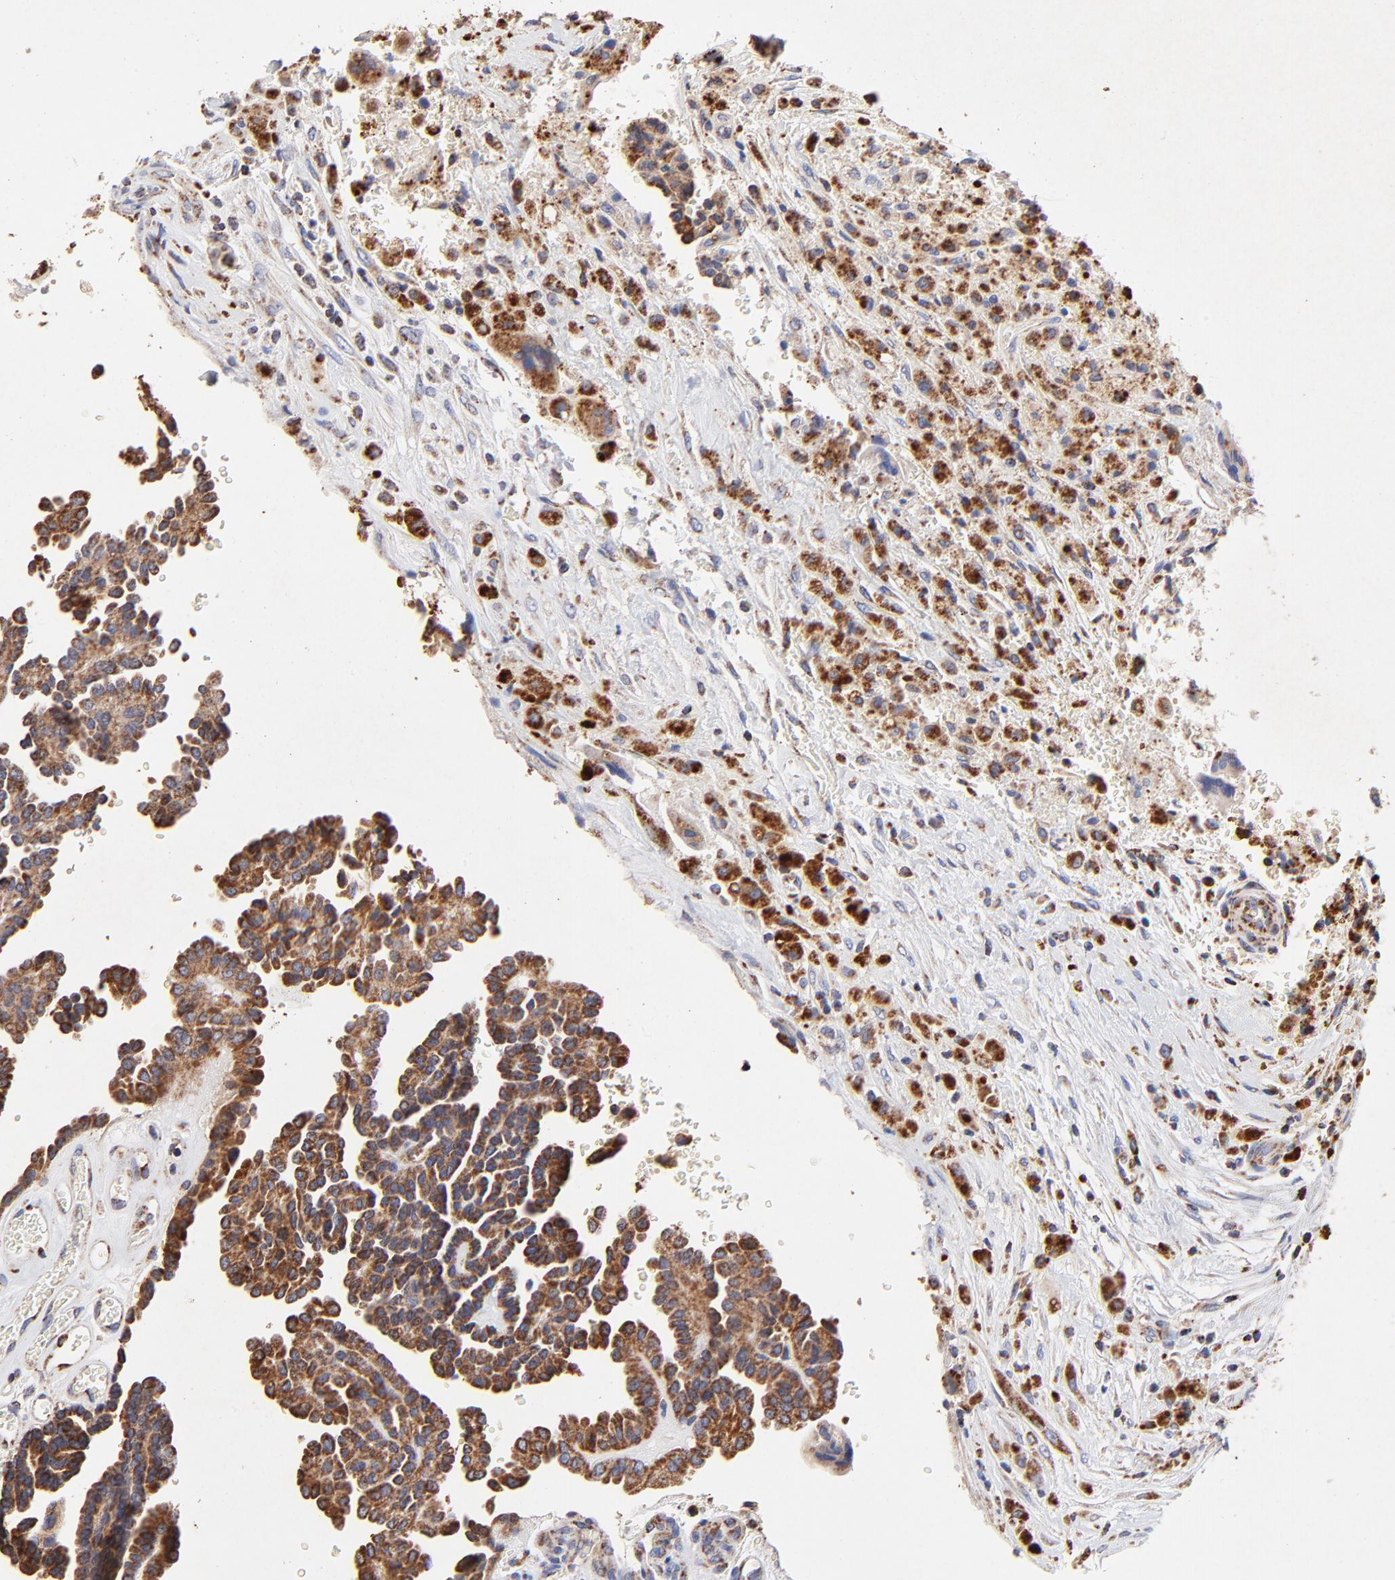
{"staining": {"intensity": "strong", "quantity": ">75%", "location": "cytoplasmic/membranous"}, "tissue": "thyroid cancer", "cell_type": "Tumor cells", "image_type": "cancer", "snomed": [{"axis": "morphology", "description": "Papillary adenocarcinoma, NOS"}, {"axis": "topography", "description": "Thyroid gland"}], "caption": "Tumor cells demonstrate strong cytoplasmic/membranous staining in approximately >75% of cells in papillary adenocarcinoma (thyroid). (DAB (3,3'-diaminobenzidine) IHC, brown staining for protein, blue staining for nuclei).", "gene": "SSBP1", "patient": {"sex": "male", "age": 87}}